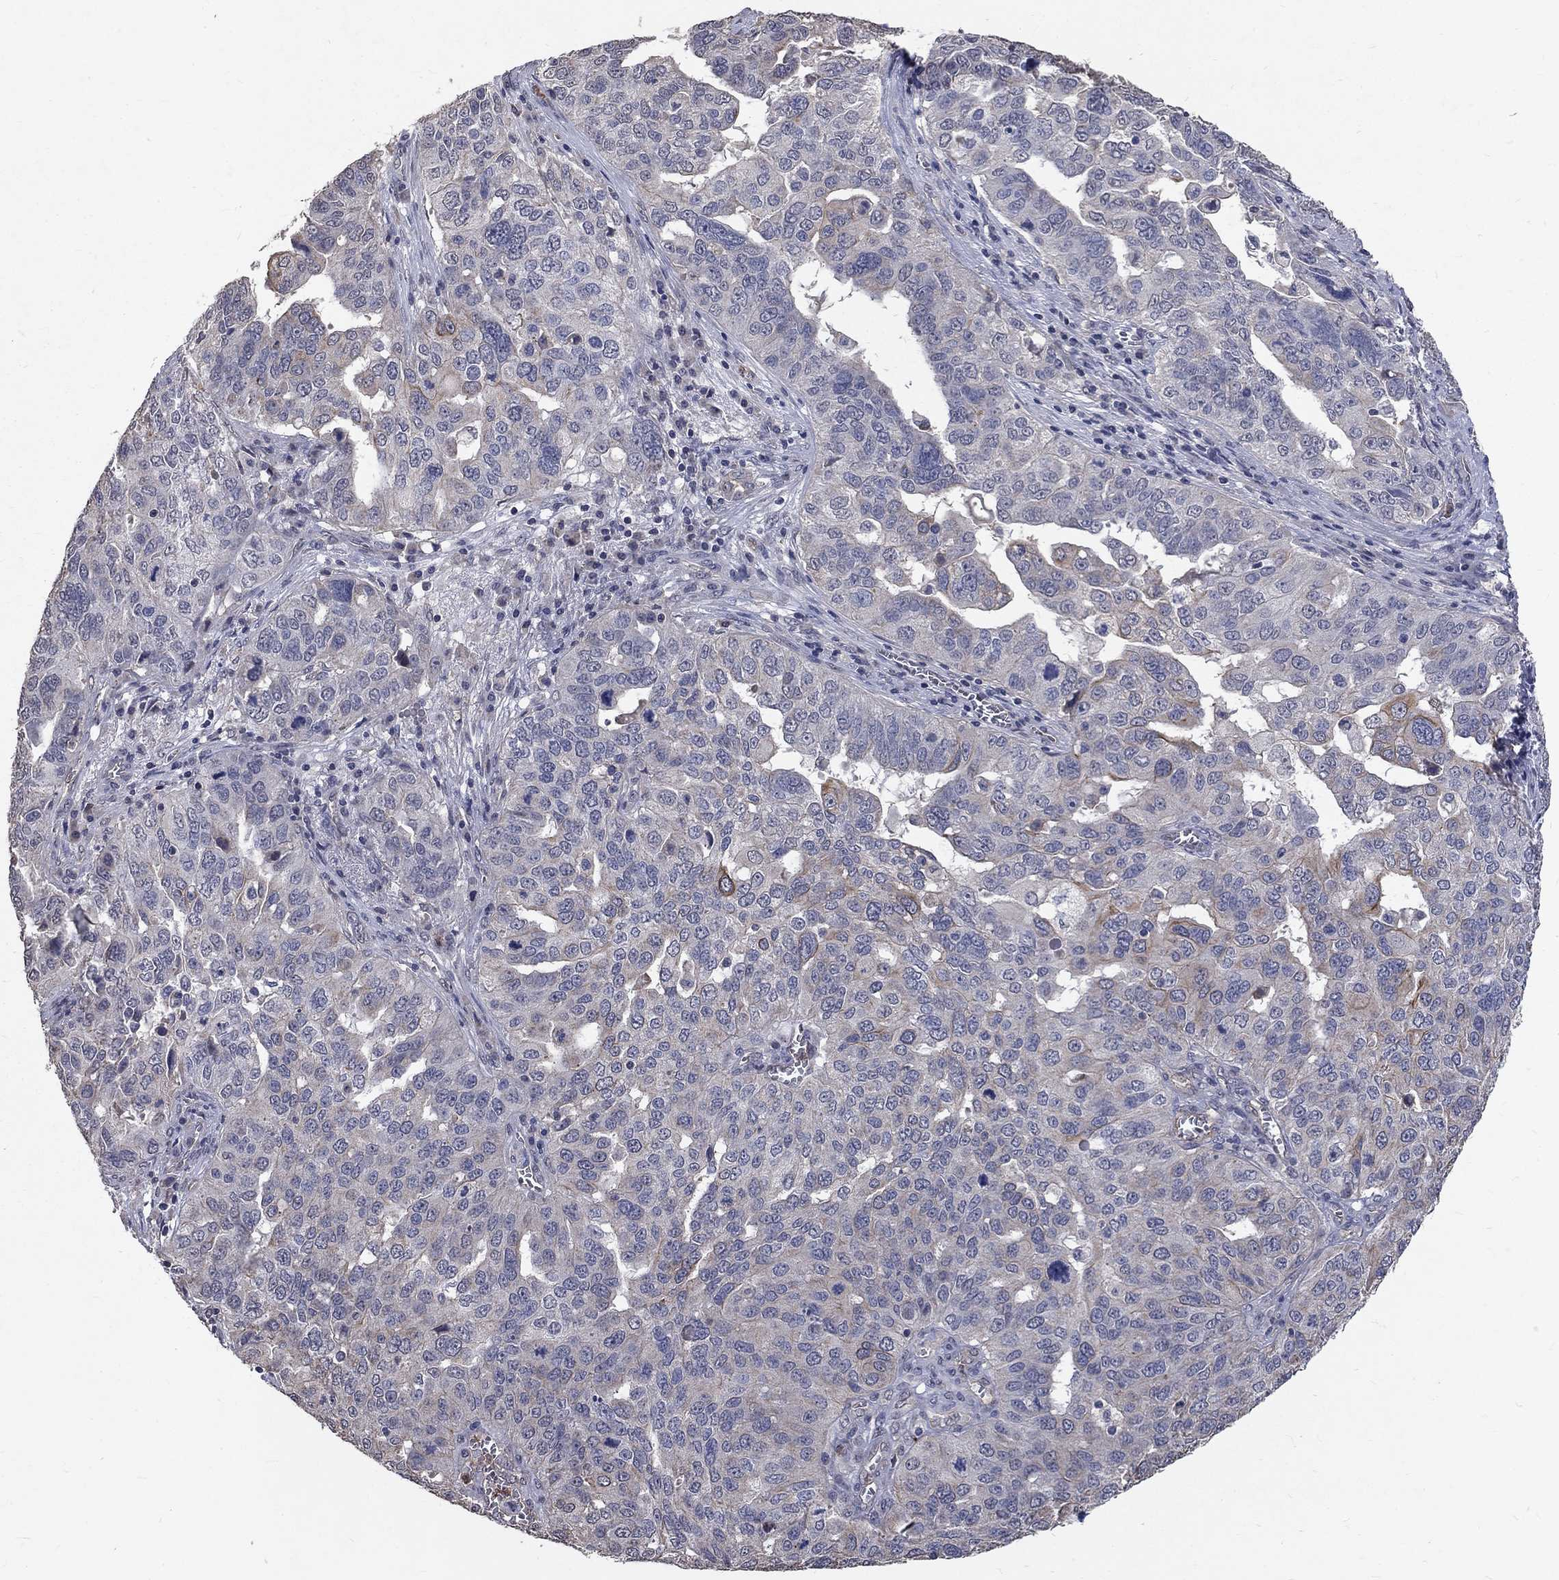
{"staining": {"intensity": "negative", "quantity": "none", "location": "none"}, "tissue": "ovarian cancer", "cell_type": "Tumor cells", "image_type": "cancer", "snomed": [{"axis": "morphology", "description": "Carcinoma, endometroid"}, {"axis": "topography", "description": "Soft tissue"}, {"axis": "topography", "description": "Ovary"}], "caption": "High power microscopy photomicrograph of an immunohistochemistry (IHC) image of ovarian cancer, revealing no significant staining in tumor cells.", "gene": "CHST5", "patient": {"sex": "female", "age": 52}}